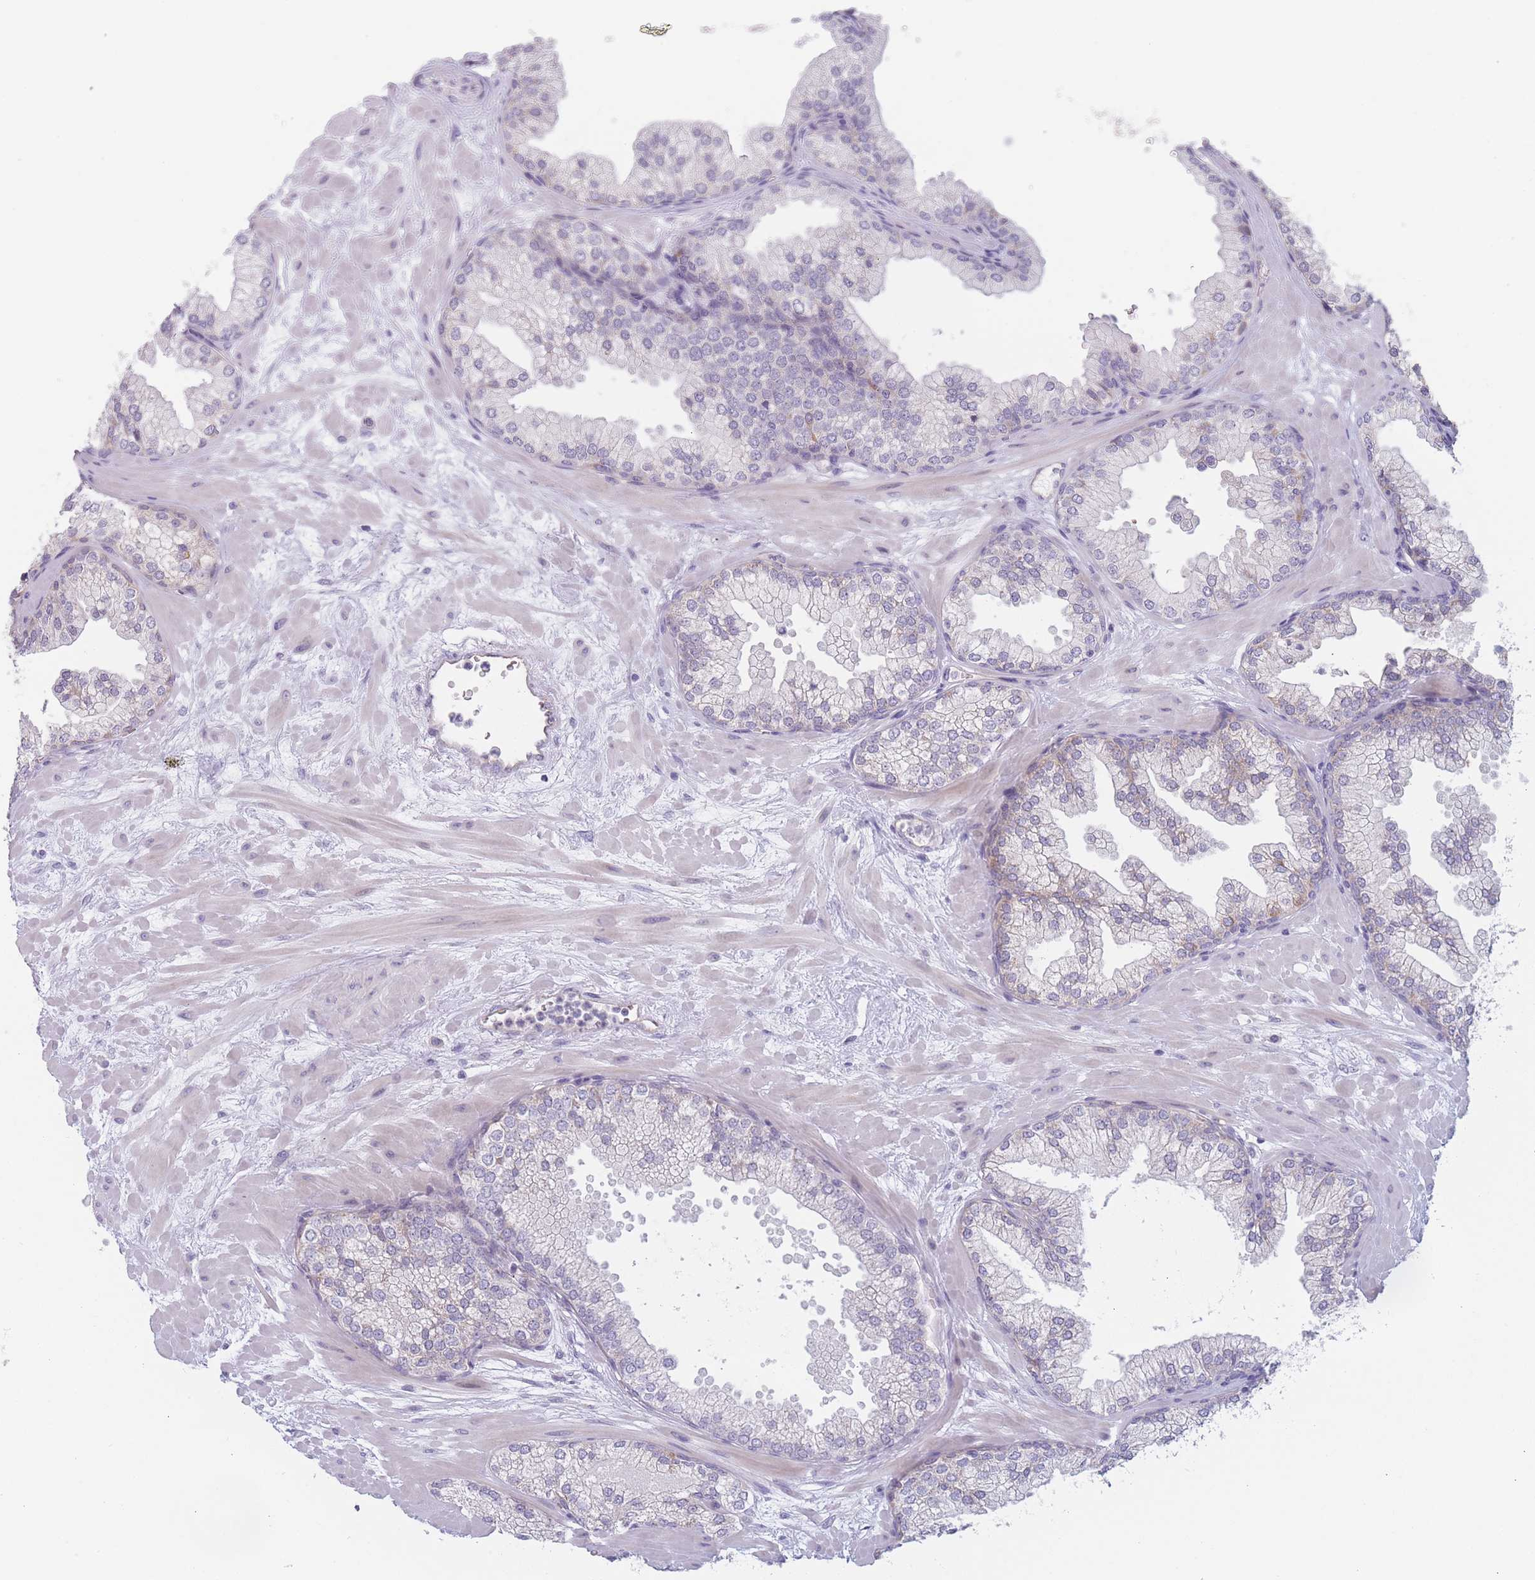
{"staining": {"intensity": "moderate", "quantity": "25%-75%", "location": "cytoplasmic/membranous"}, "tissue": "prostate", "cell_type": "Glandular cells", "image_type": "normal", "snomed": [{"axis": "morphology", "description": "Normal tissue, NOS"}, {"axis": "topography", "description": "Prostate"}], "caption": "Glandular cells demonstrate moderate cytoplasmic/membranous expression in approximately 25%-75% of cells in unremarkable prostate.", "gene": "FAM227B", "patient": {"sex": "male", "age": 61}}